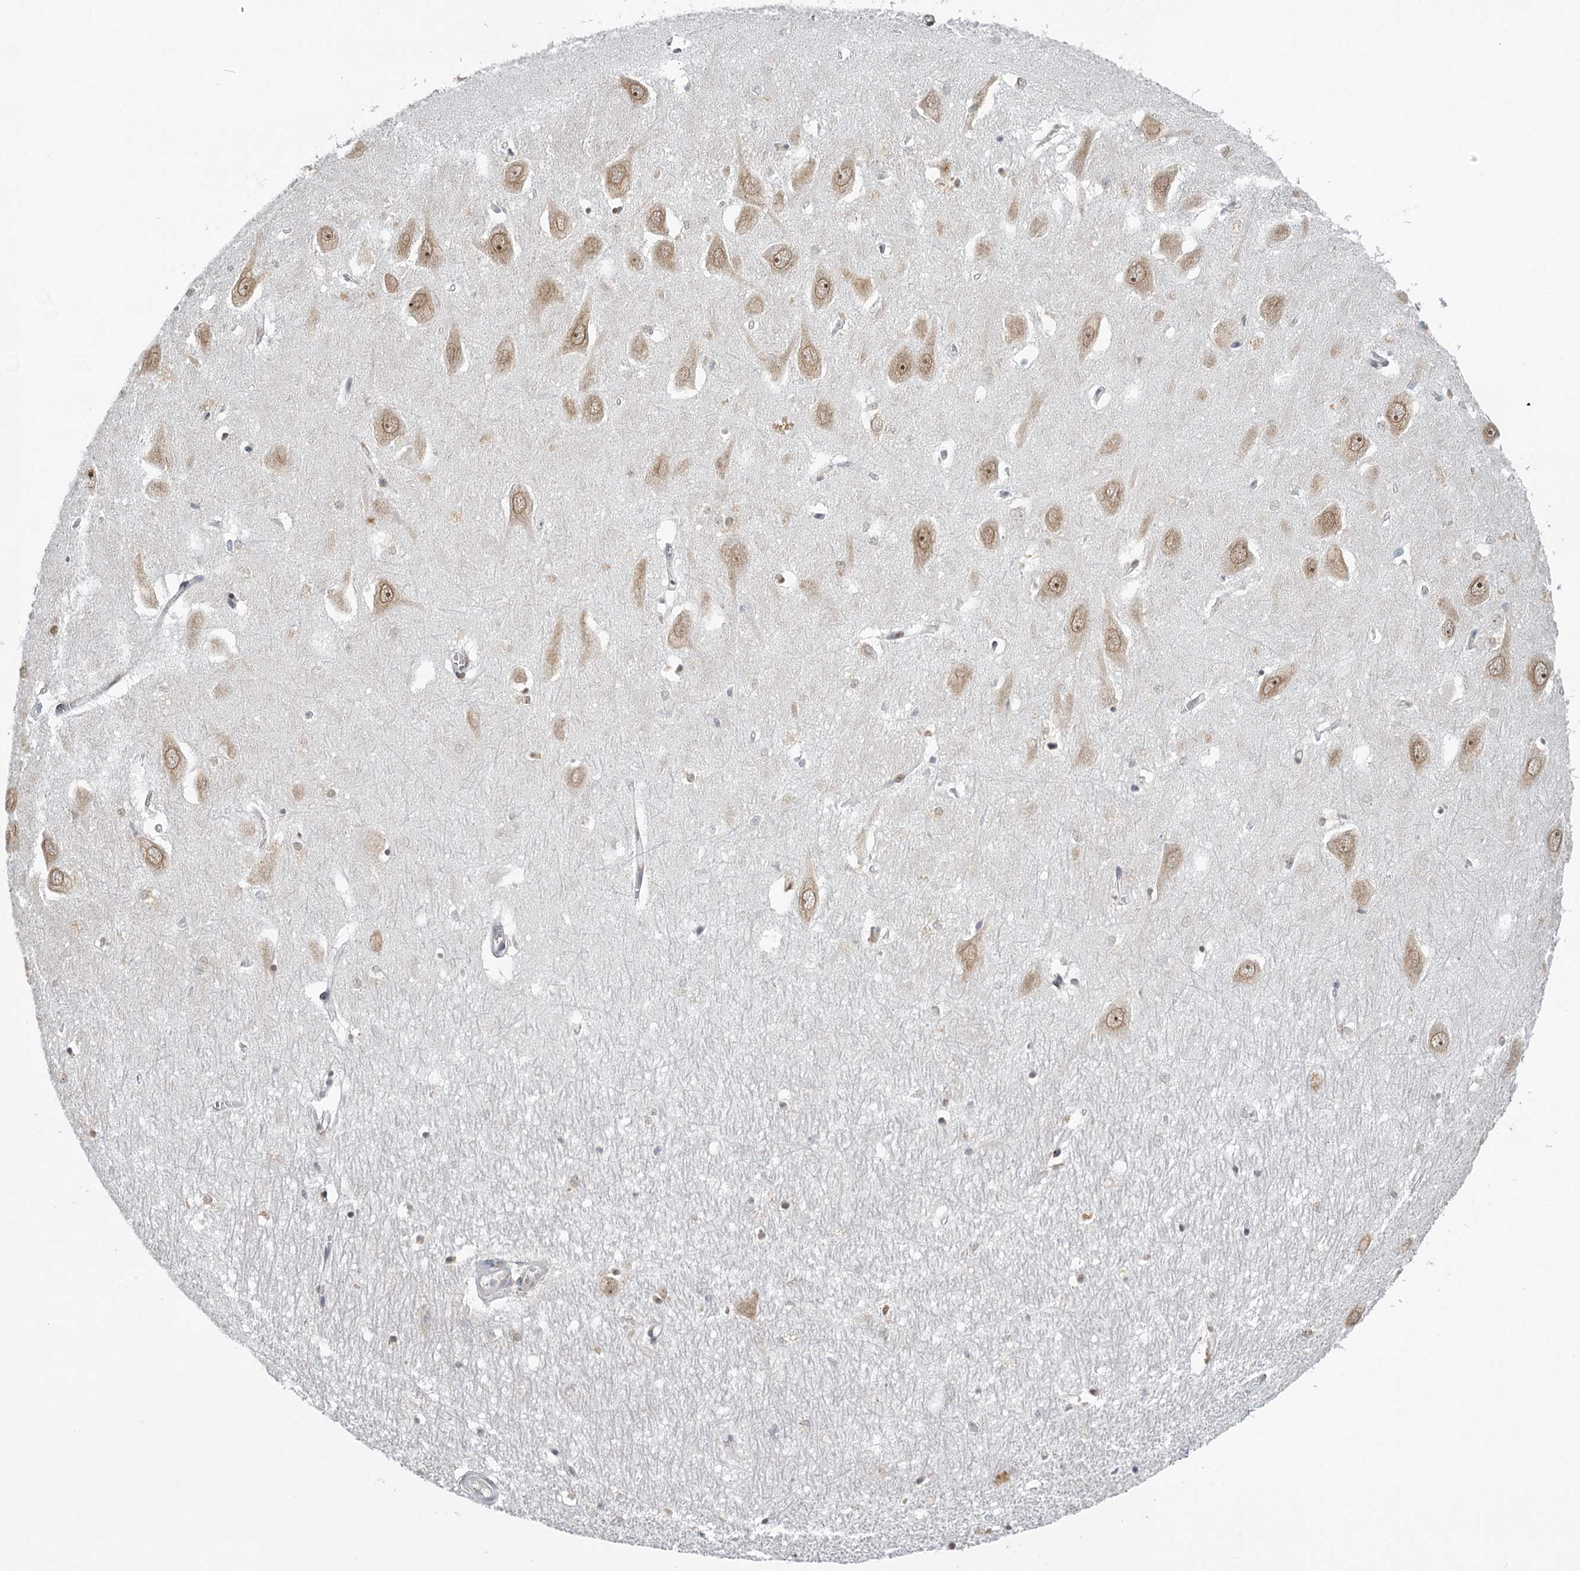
{"staining": {"intensity": "weak", "quantity": "<25%", "location": "nuclear"}, "tissue": "hippocampus", "cell_type": "Glial cells", "image_type": "normal", "snomed": [{"axis": "morphology", "description": "Normal tissue, NOS"}, {"axis": "topography", "description": "Hippocampus"}], "caption": "Micrograph shows no significant protein expression in glial cells of unremarkable hippocampus.", "gene": "TREX1", "patient": {"sex": "female", "age": 64}}